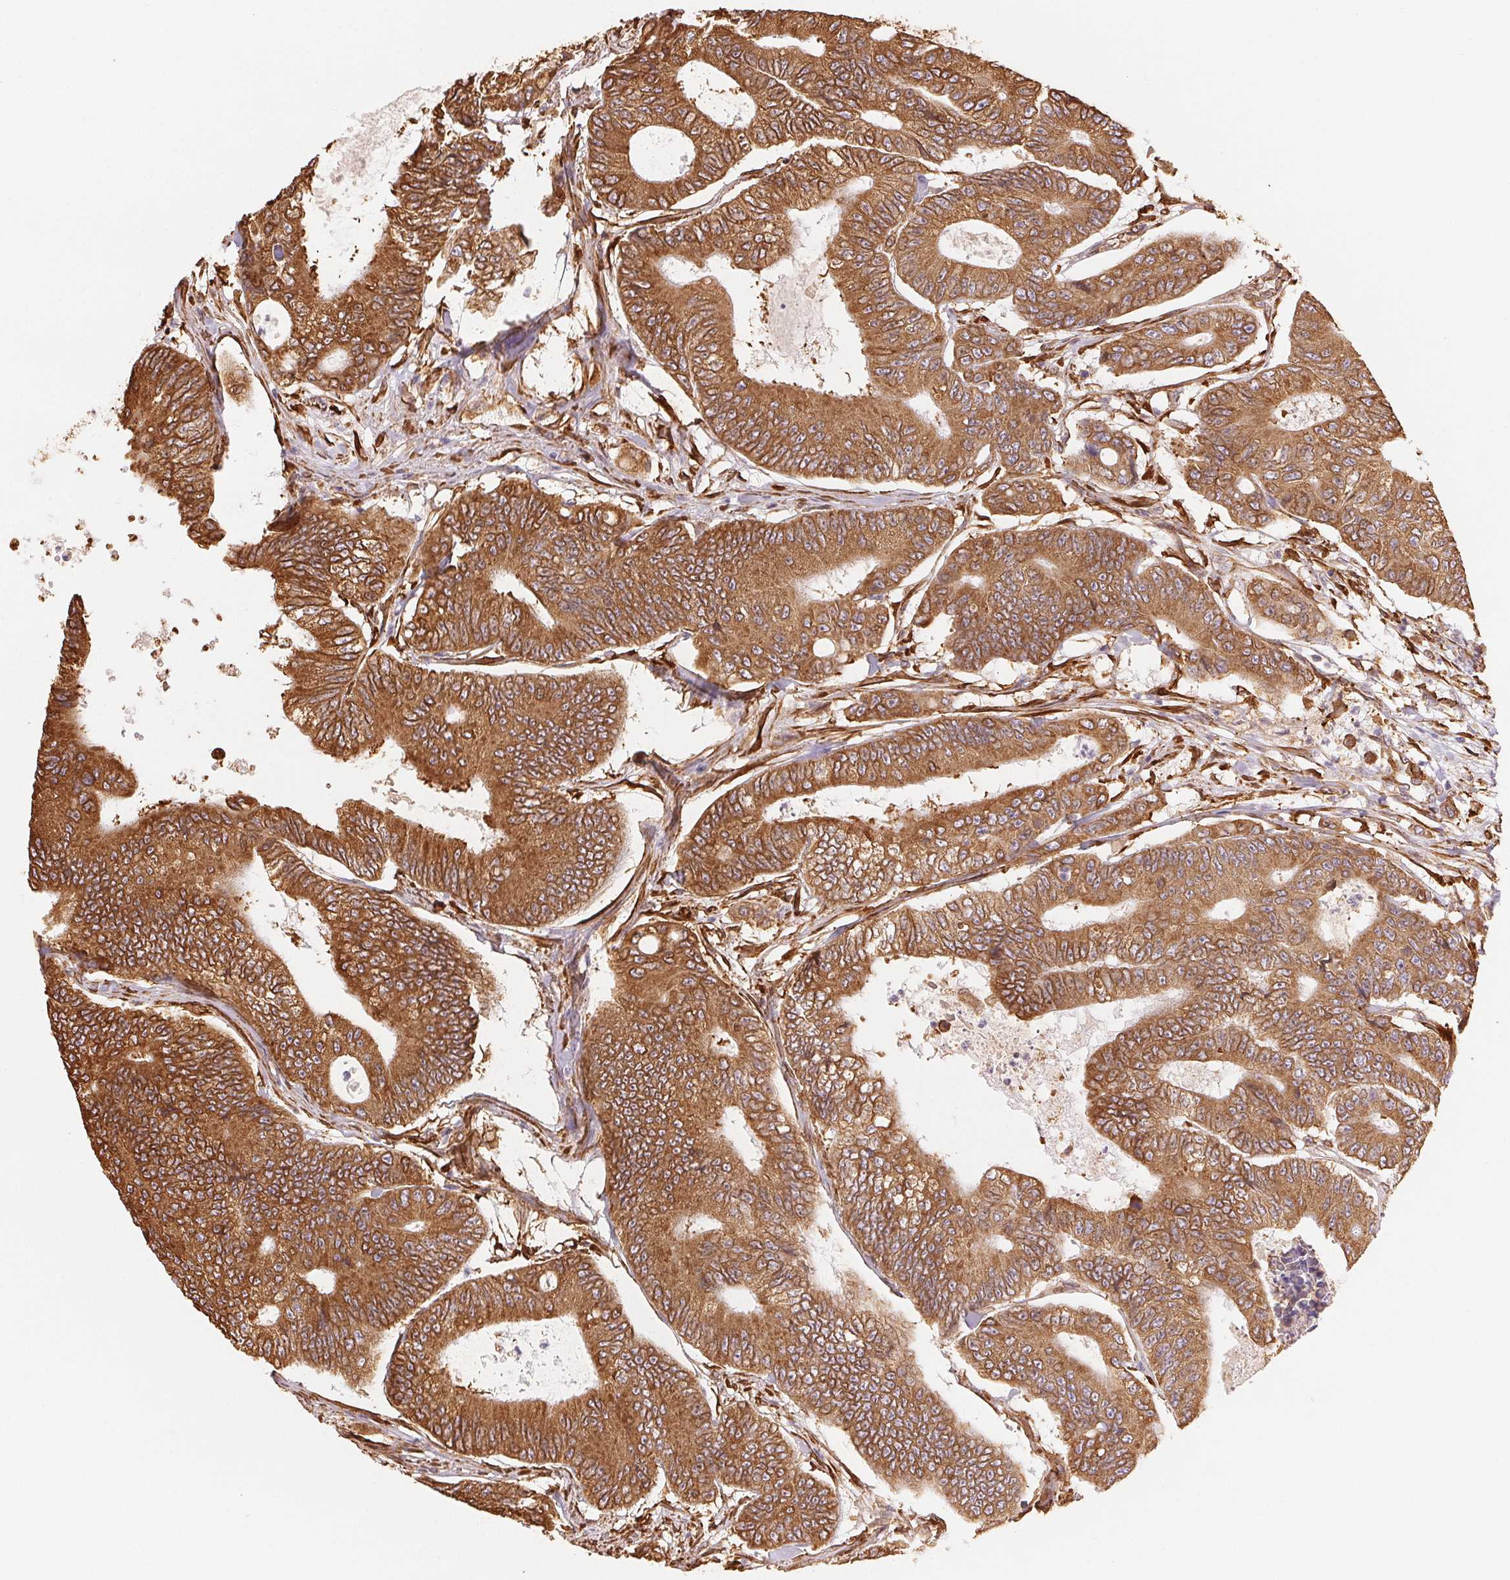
{"staining": {"intensity": "moderate", "quantity": ">75%", "location": "cytoplasmic/membranous"}, "tissue": "colorectal cancer", "cell_type": "Tumor cells", "image_type": "cancer", "snomed": [{"axis": "morphology", "description": "Adenocarcinoma, NOS"}, {"axis": "topography", "description": "Colon"}], "caption": "Colorectal adenocarcinoma stained with a brown dye exhibits moderate cytoplasmic/membranous positive positivity in about >75% of tumor cells.", "gene": "RCN3", "patient": {"sex": "female", "age": 48}}